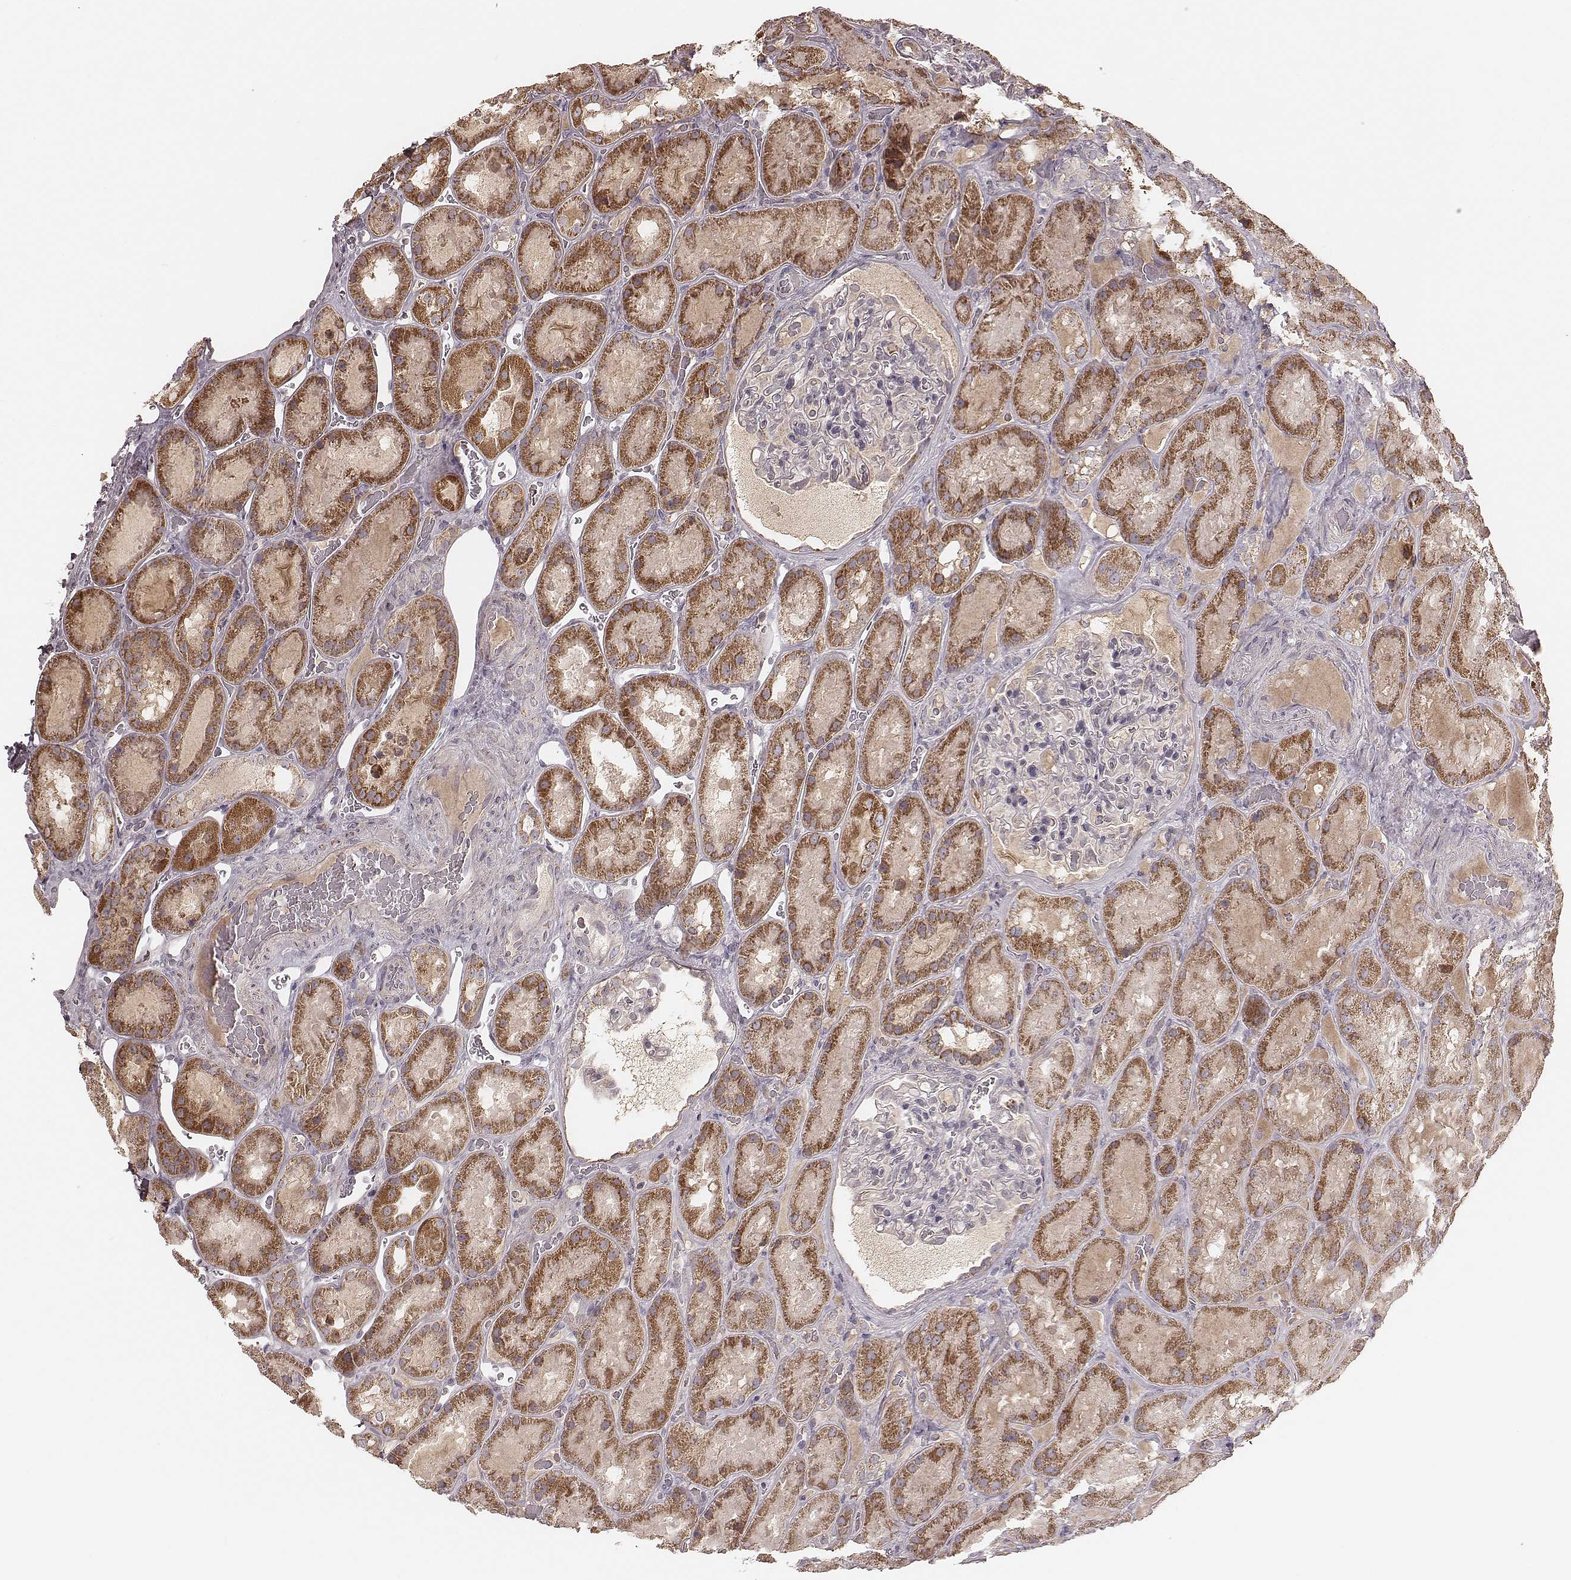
{"staining": {"intensity": "weak", "quantity": "<25%", "location": "cytoplasmic/membranous"}, "tissue": "kidney", "cell_type": "Cells in glomeruli", "image_type": "normal", "snomed": [{"axis": "morphology", "description": "Normal tissue, NOS"}, {"axis": "topography", "description": "Kidney"}], "caption": "A micrograph of kidney stained for a protein reveals no brown staining in cells in glomeruli. (Brightfield microscopy of DAB IHC at high magnification).", "gene": "MRPS27", "patient": {"sex": "male", "age": 73}}